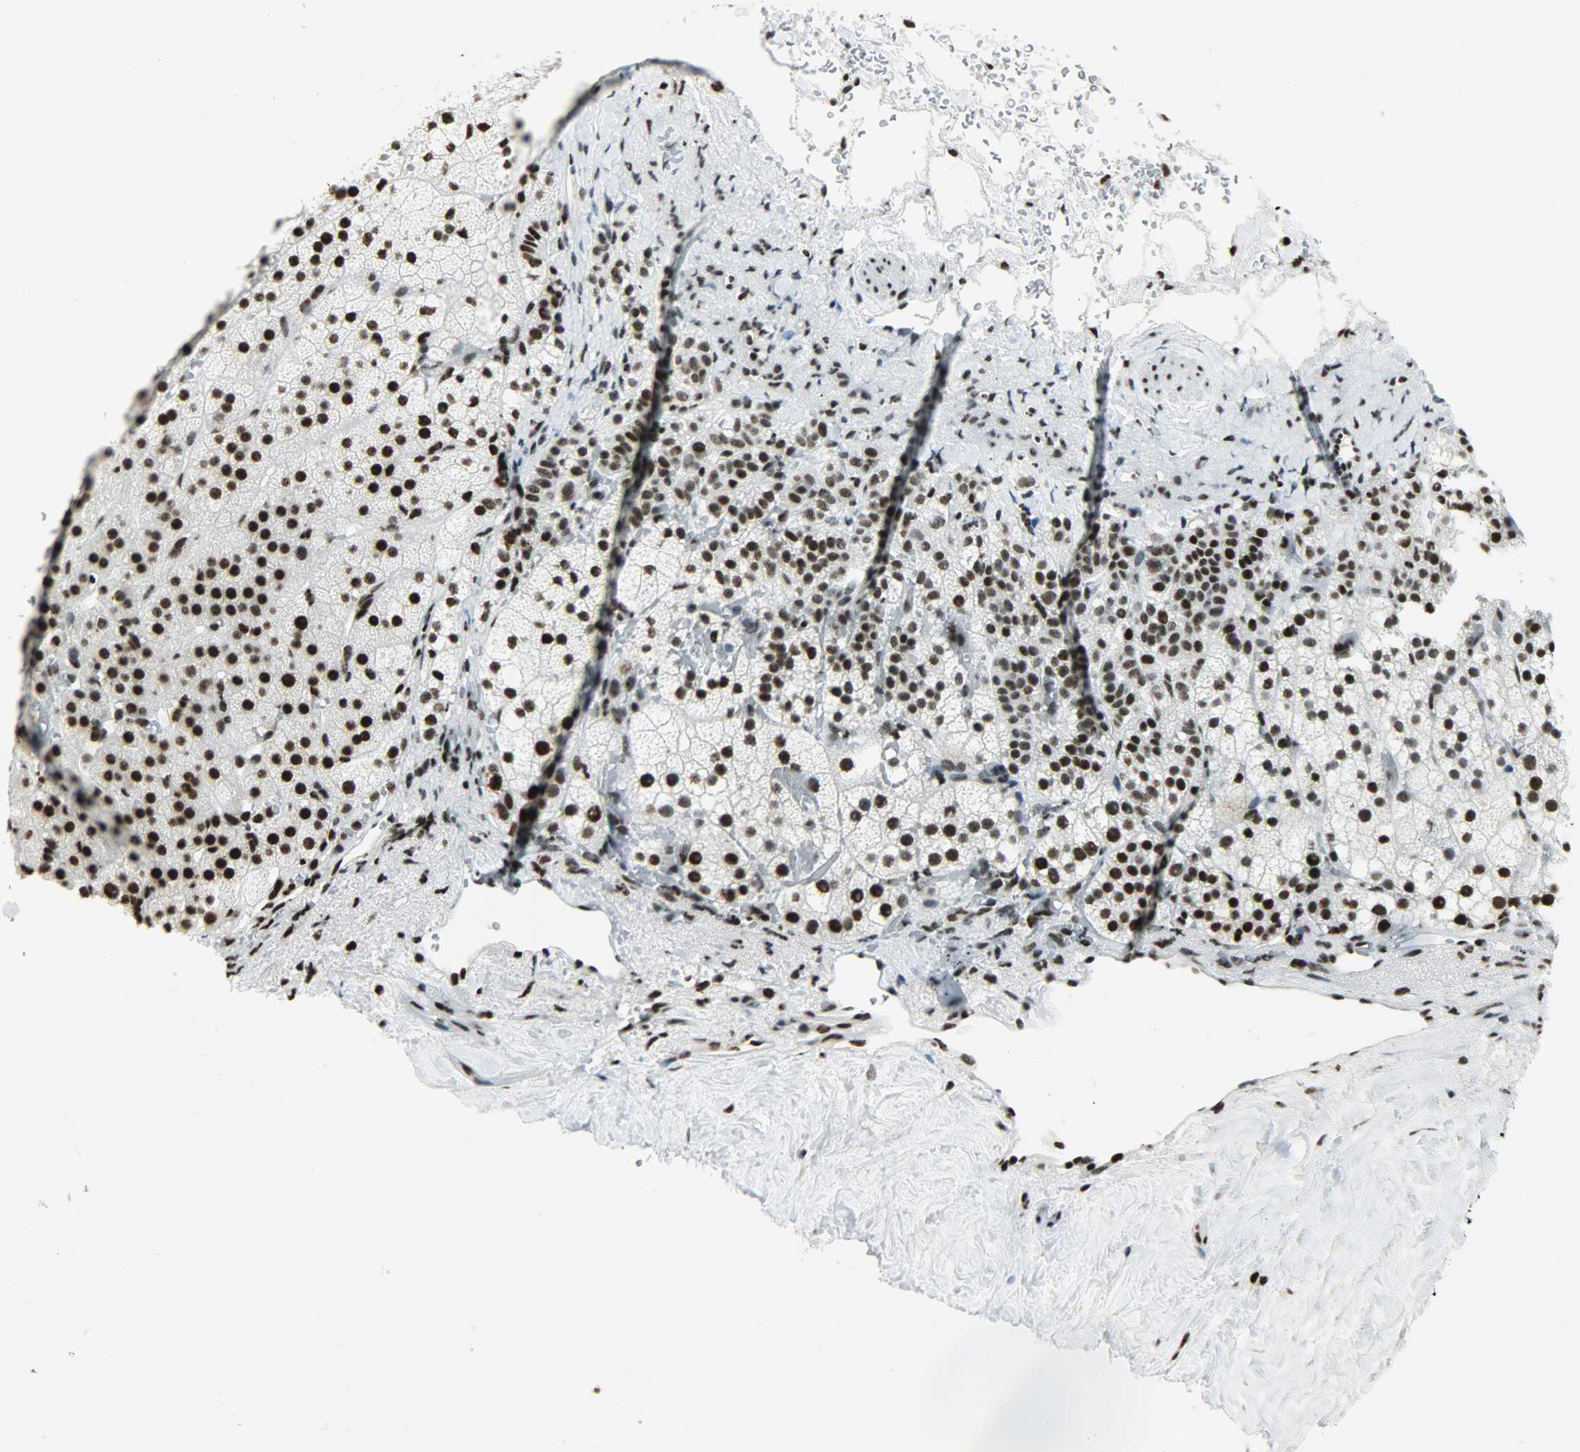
{"staining": {"intensity": "strong", "quantity": ">75%", "location": "nuclear"}, "tissue": "adrenal gland", "cell_type": "Glandular cells", "image_type": "normal", "snomed": [{"axis": "morphology", "description": "Normal tissue, NOS"}, {"axis": "topography", "description": "Adrenal gland"}], "caption": "Human adrenal gland stained with a protein marker shows strong staining in glandular cells.", "gene": "SNRPA", "patient": {"sex": "male", "age": 35}}